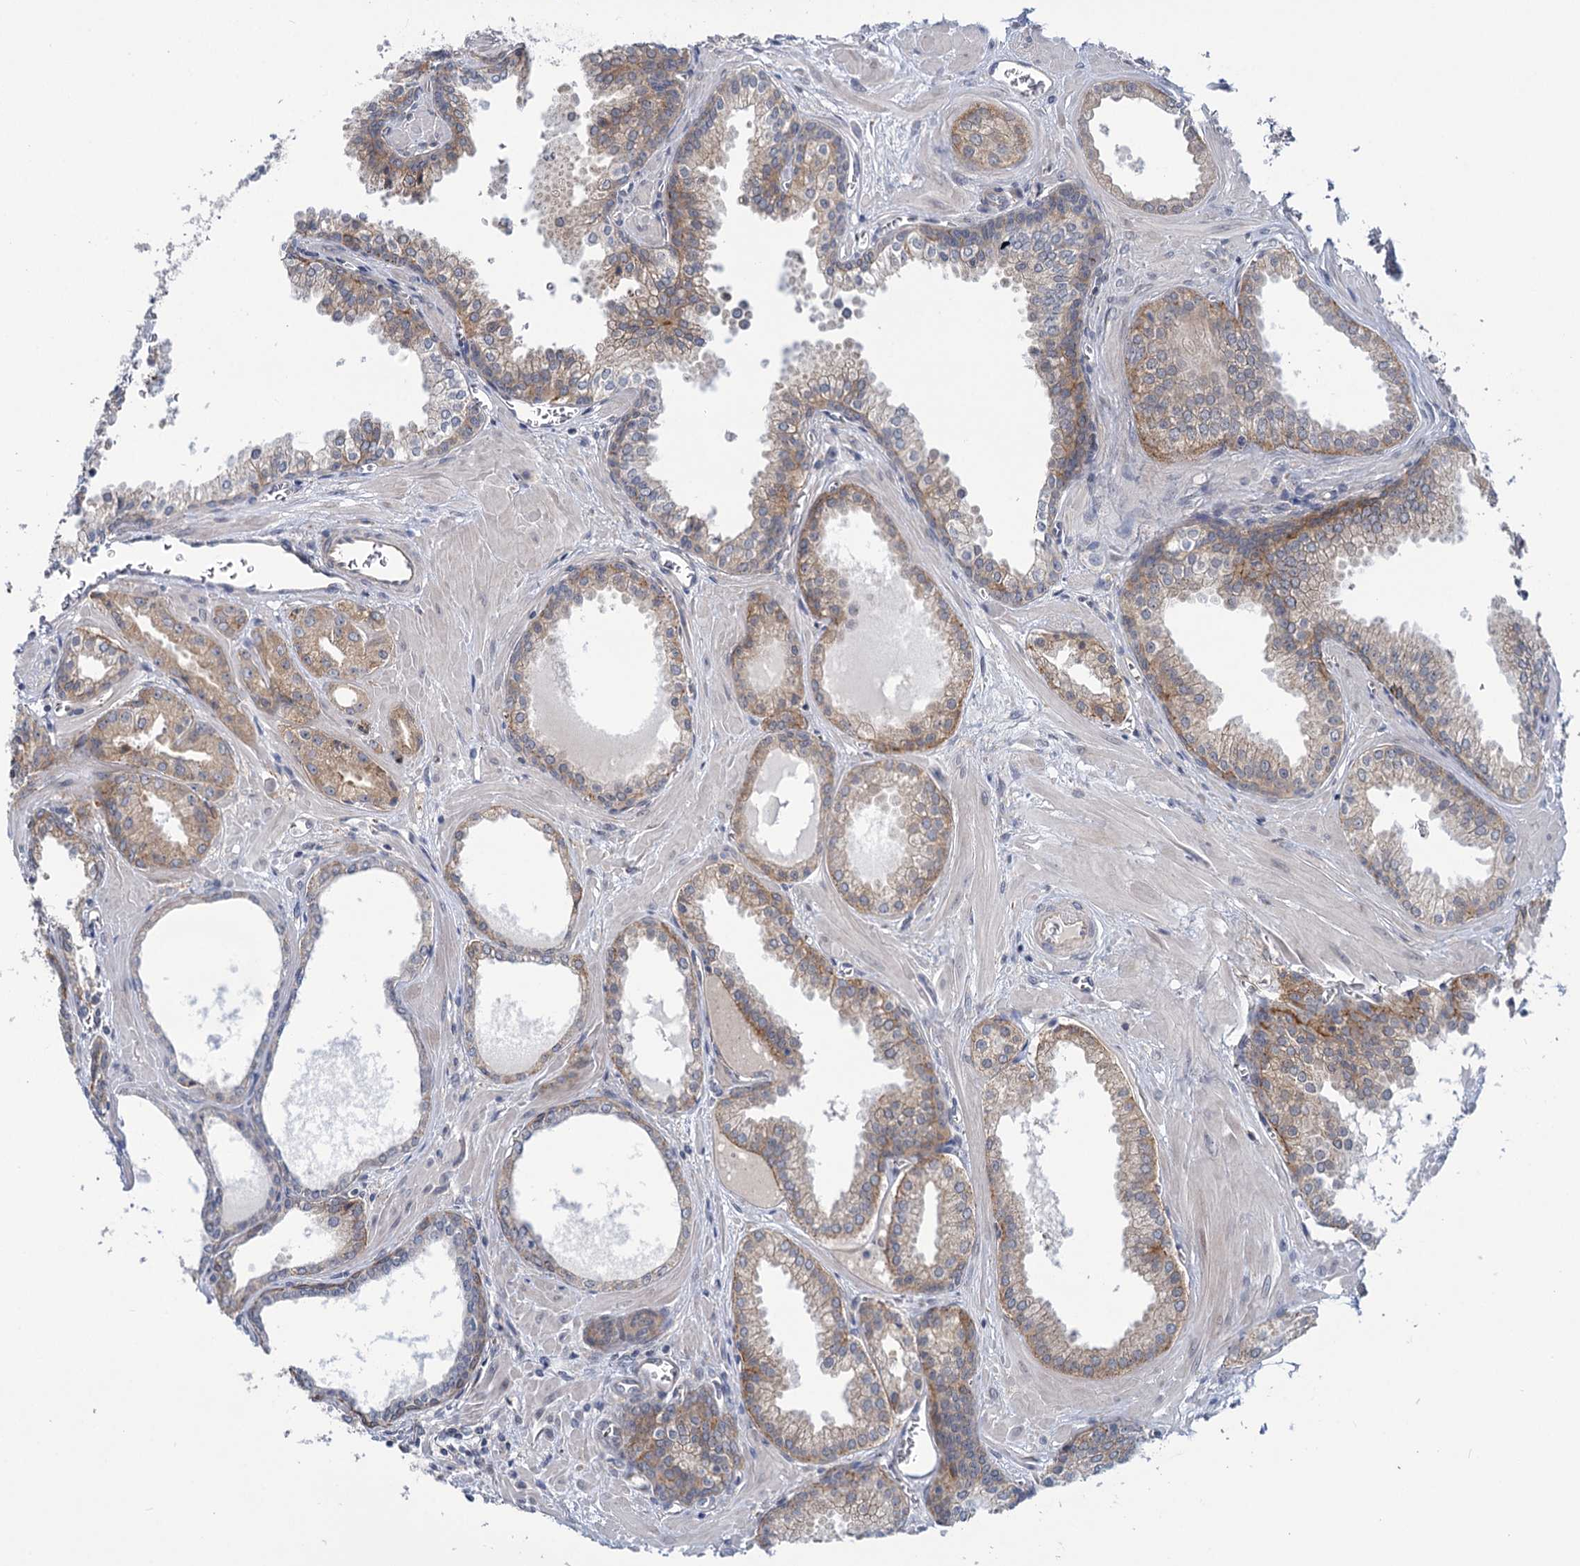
{"staining": {"intensity": "weak", "quantity": ">75%", "location": "cytoplasmic/membranous"}, "tissue": "prostate cancer", "cell_type": "Tumor cells", "image_type": "cancer", "snomed": [{"axis": "morphology", "description": "Adenocarcinoma, Low grade"}, {"axis": "topography", "description": "Prostate"}], "caption": "Prostate cancer (low-grade adenocarcinoma) tissue displays weak cytoplasmic/membranous positivity in approximately >75% of tumor cells", "gene": "MBLAC2", "patient": {"sex": "male", "age": 67}}